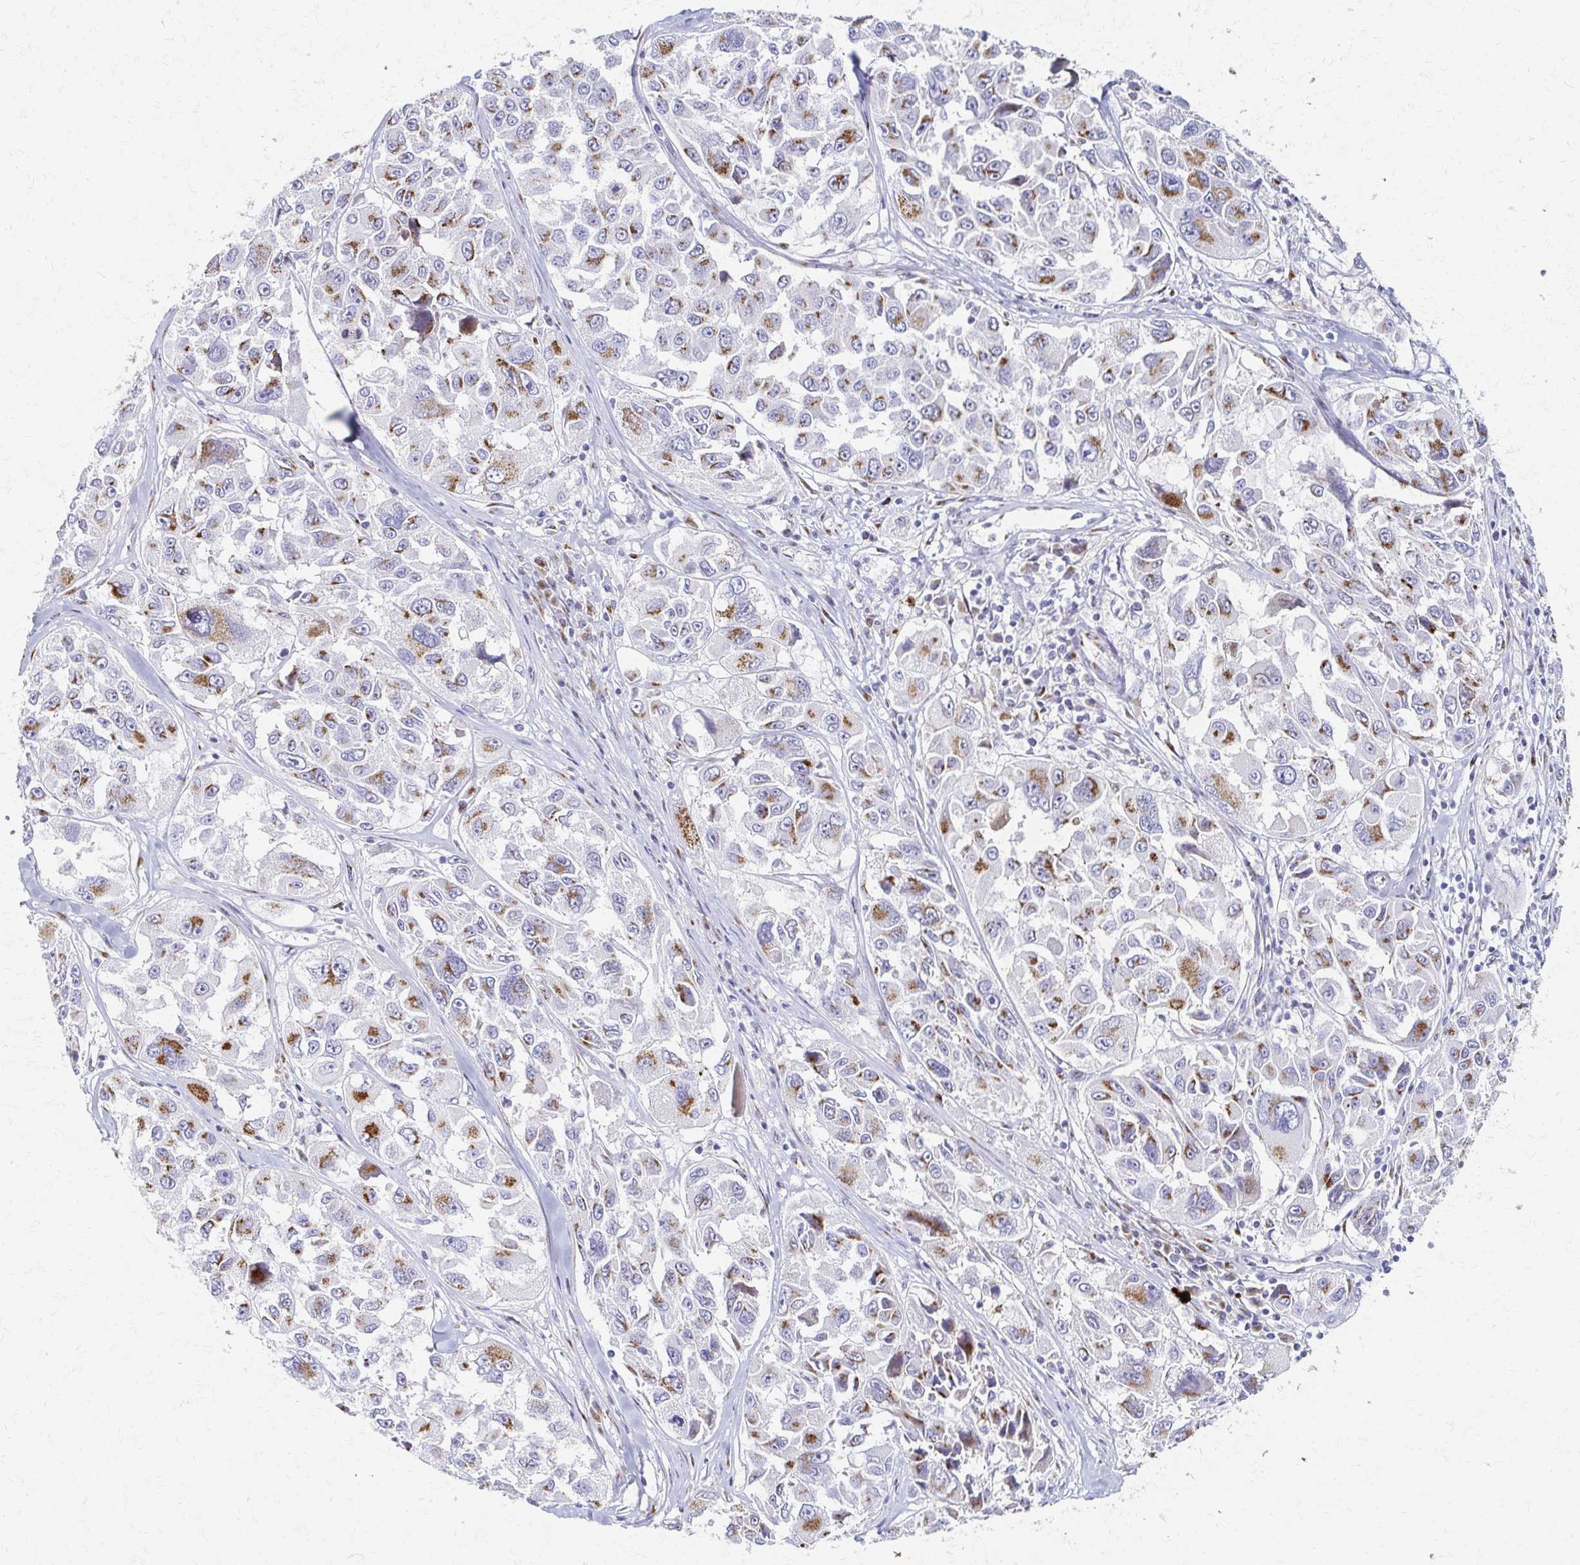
{"staining": {"intensity": "moderate", "quantity": ">75%", "location": "cytoplasmic/membranous"}, "tissue": "melanoma", "cell_type": "Tumor cells", "image_type": "cancer", "snomed": [{"axis": "morphology", "description": "Malignant melanoma, NOS"}, {"axis": "topography", "description": "Skin"}], "caption": "Immunohistochemical staining of malignant melanoma displays medium levels of moderate cytoplasmic/membranous protein expression in approximately >75% of tumor cells.", "gene": "TM9SF1", "patient": {"sex": "female", "age": 66}}